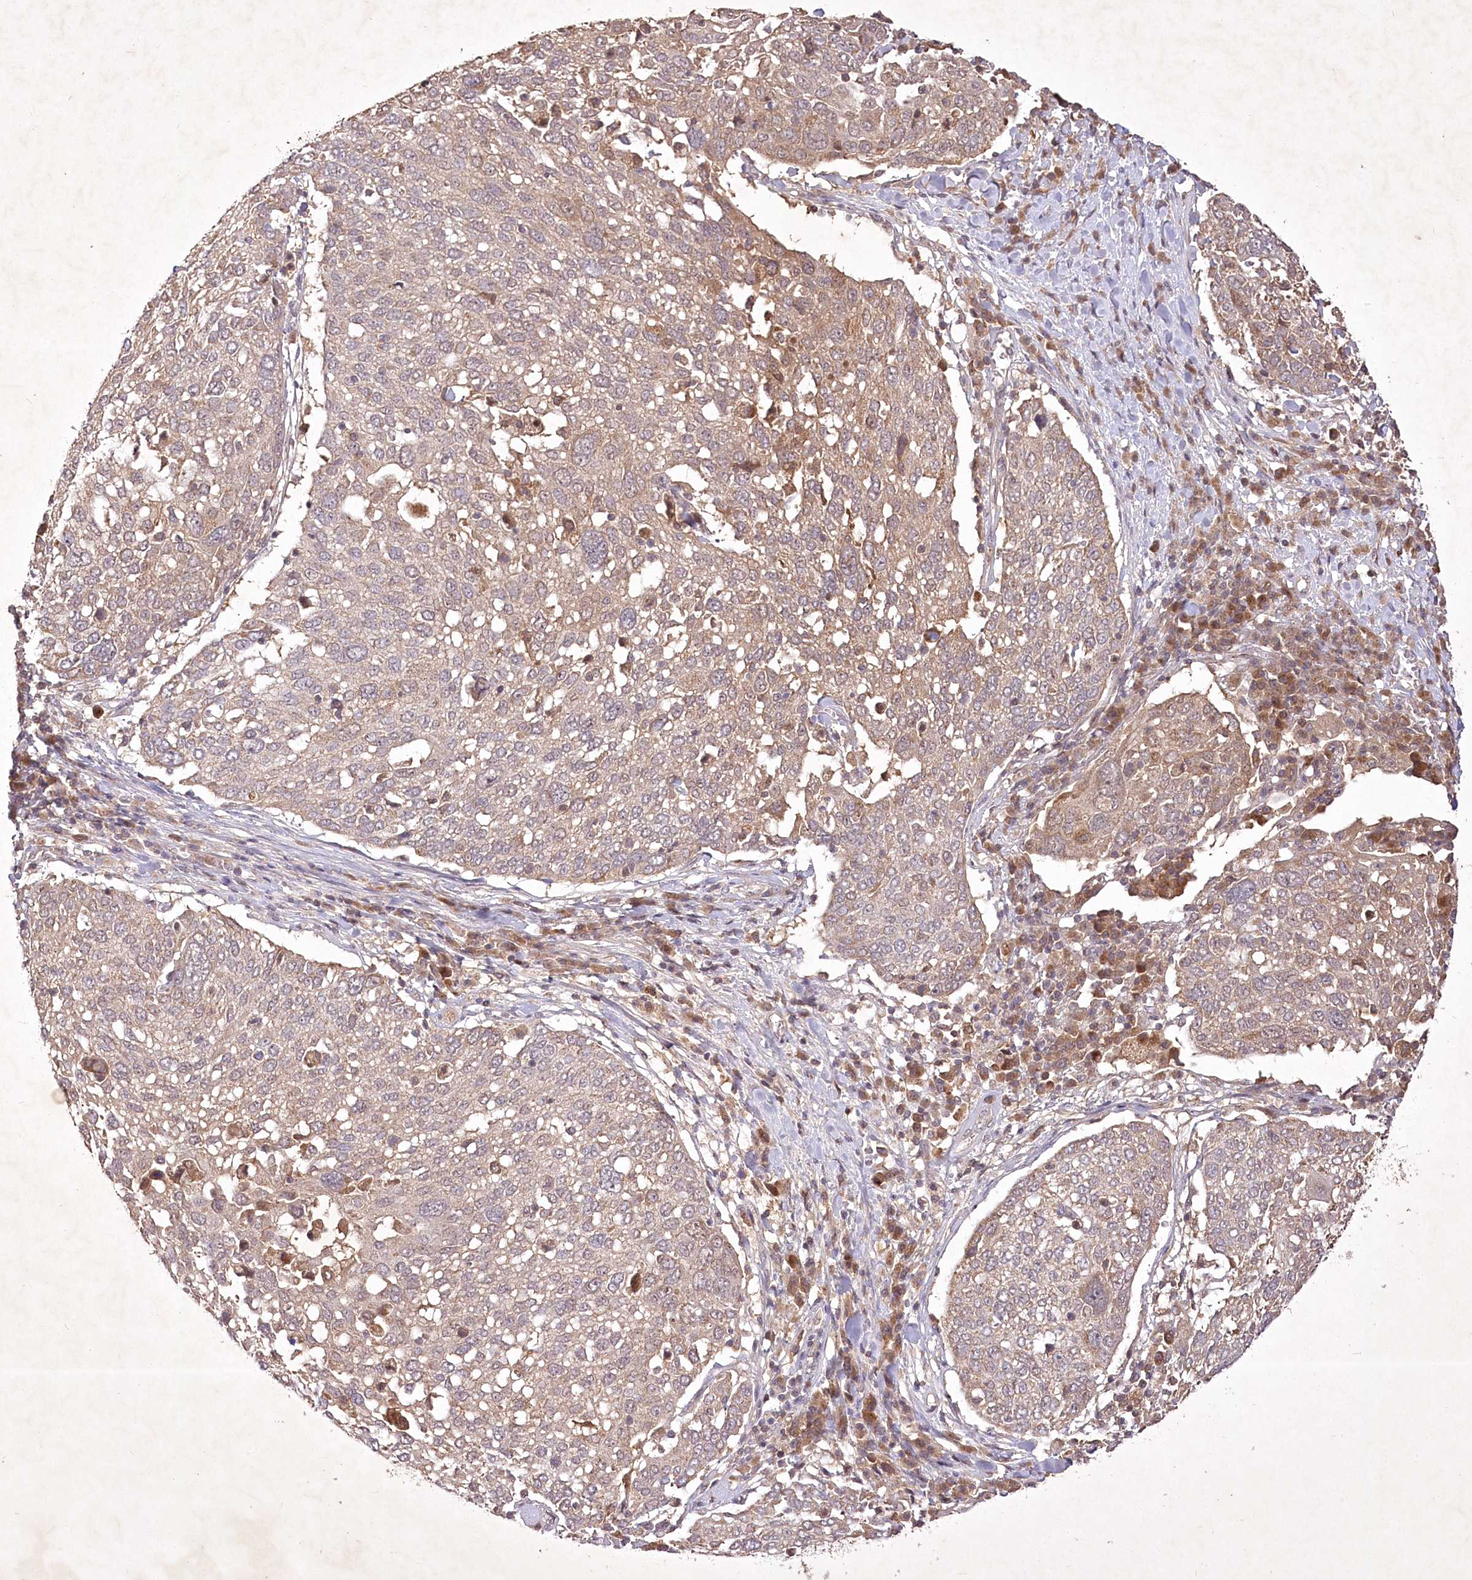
{"staining": {"intensity": "weak", "quantity": "25%-75%", "location": "cytoplasmic/membranous"}, "tissue": "lung cancer", "cell_type": "Tumor cells", "image_type": "cancer", "snomed": [{"axis": "morphology", "description": "Squamous cell carcinoma, NOS"}, {"axis": "topography", "description": "Lung"}], "caption": "Immunohistochemical staining of human squamous cell carcinoma (lung) exhibits low levels of weak cytoplasmic/membranous protein expression in approximately 25%-75% of tumor cells. The staining was performed using DAB (3,3'-diaminobenzidine) to visualize the protein expression in brown, while the nuclei were stained in blue with hematoxylin (Magnification: 20x).", "gene": "IRAK1BP1", "patient": {"sex": "male", "age": 65}}